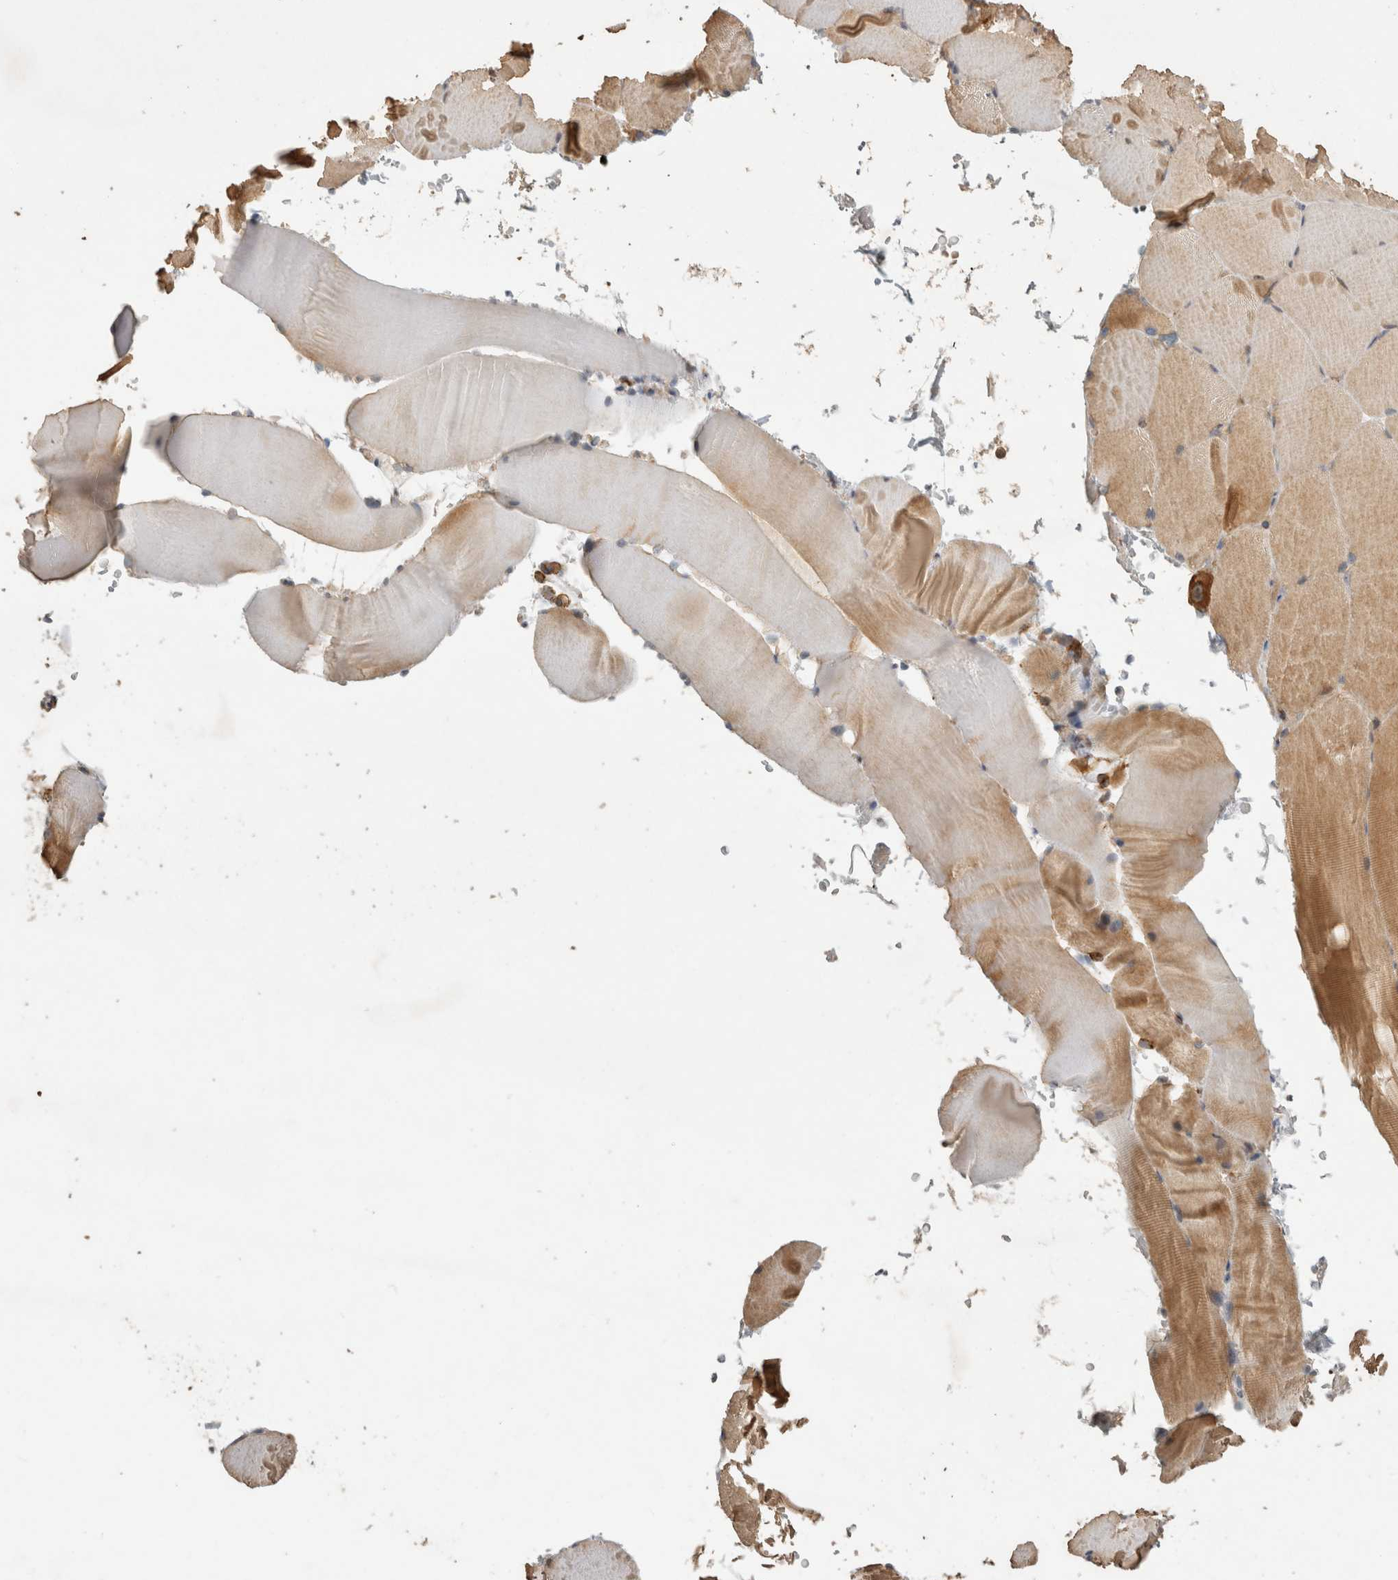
{"staining": {"intensity": "moderate", "quantity": "25%-75%", "location": "cytoplasmic/membranous"}, "tissue": "skeletal muscle", "cell_type": "Myocytes", "image_type": "normal", "snomed": [{"axis": "morphology", "description": "Normal tissue, NOS"}, {"axis": "topography", "description": "Skeletal muscle"}, {"axis": "topography", "description": "Parathyroid gland"}], "caption": "Unremarkable skeletal muscle demonstrates moderate cytoplasmic/membranous expression in approximately 25%-75% of myocytes.", "gene": "SIPA1L2", "patient": {"sex": "female", "age": 37}}